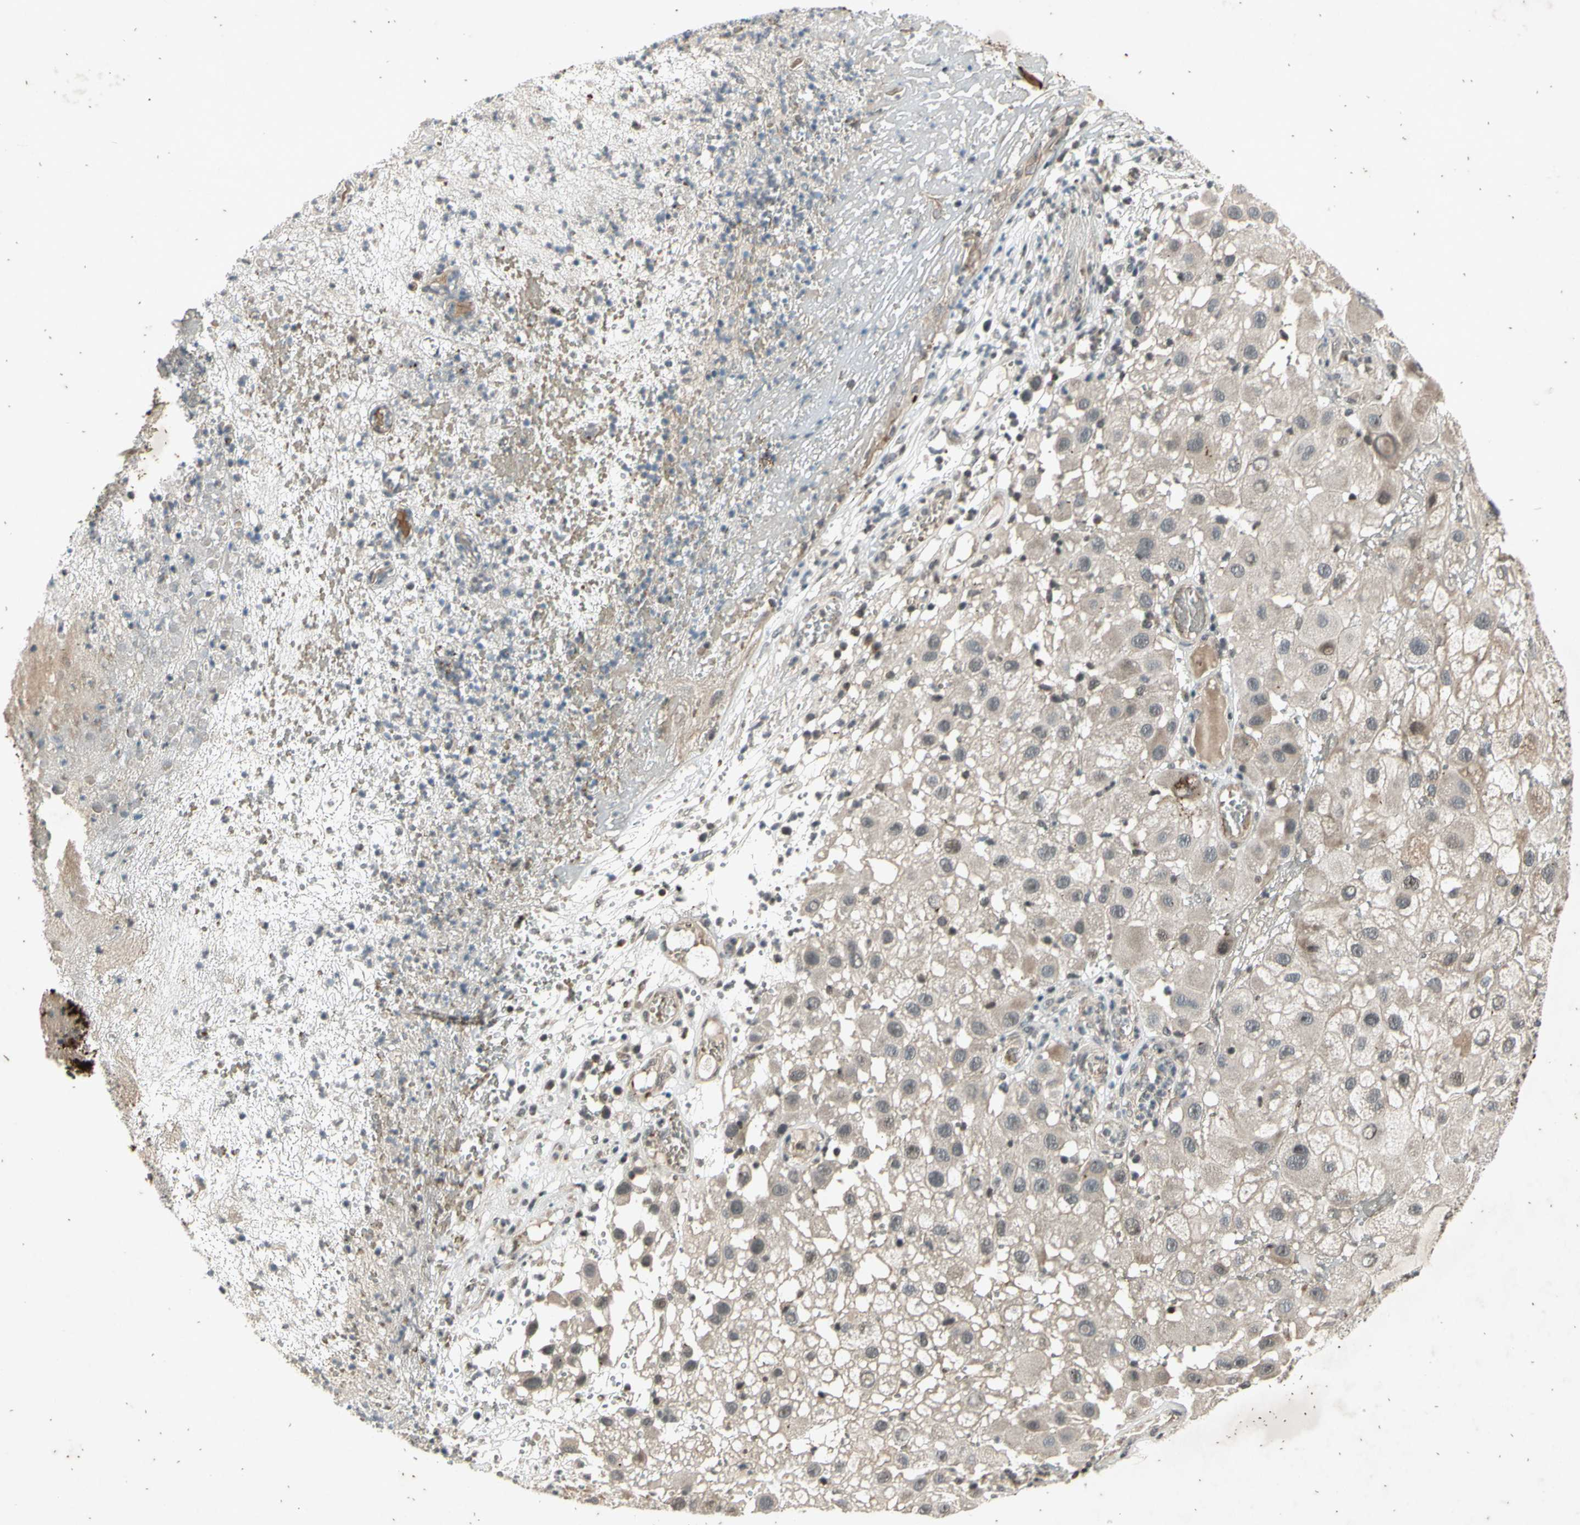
{"staining": {"intensity": "weak", "quantity": "<25%", "location": "cytoplasmic/membranous"}, "tissue": "melanoma", "cell_type": "Tumor cells", "image_type": "cancer", "snomed": [{"axis": "morphology", "description": "Malignant melanoma, NOS"}, {"axis": "topography", "description": "Skin"}], "caption": "The immunohistochemistry (IHC) photomicrograph has no significant positivity in tumor cells of melanoma tissue.", "gene": "EFNB2", "patient": {"sex": "female", "age": 81}}